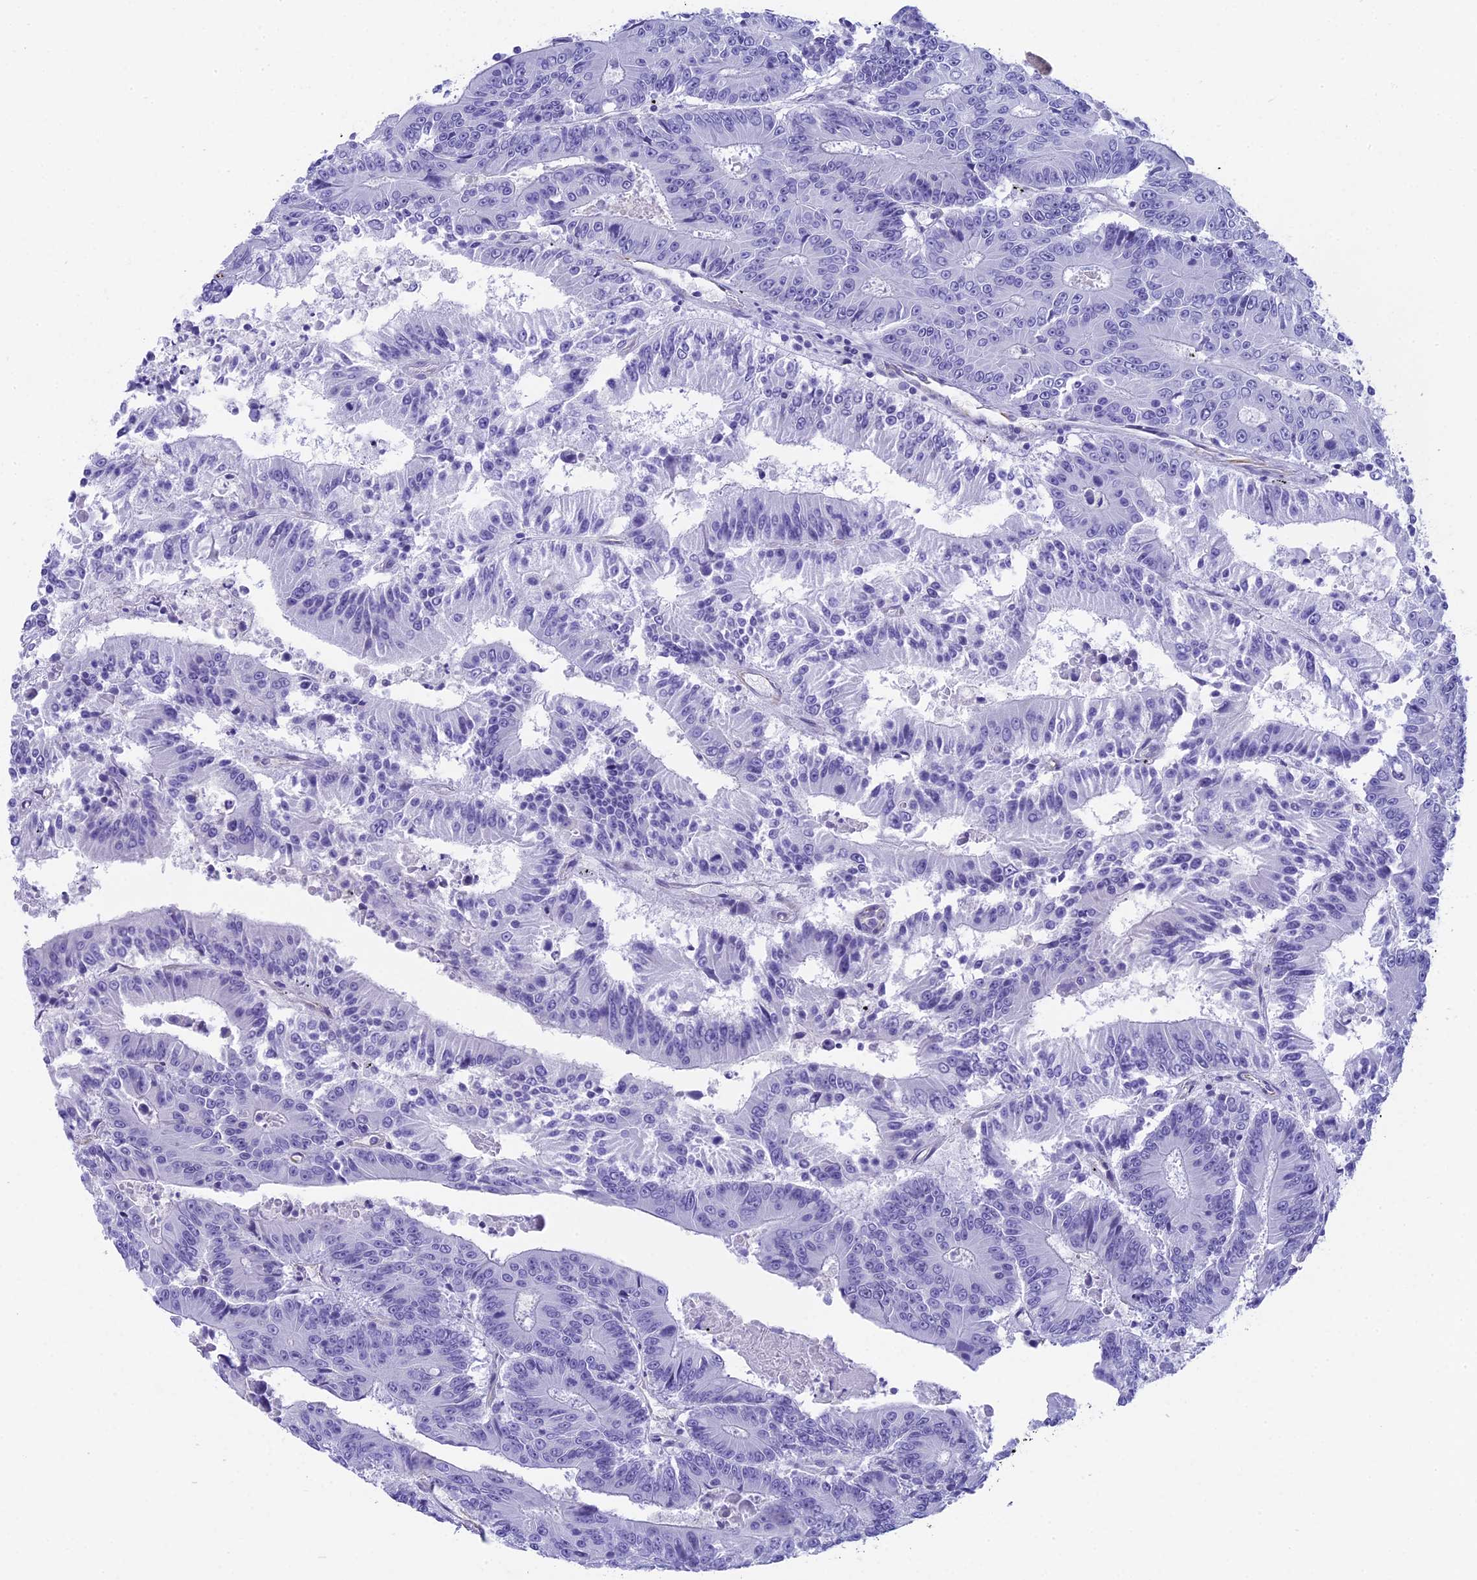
{"staining": {"intensity": "negative", "quantity": "none", "location": "none"}, "tissue": "colorectal cancer", "cell_type": "Tumor cells", "image_type": "cancer", "snomed": [{"axis": "morphology", "description": "Adenocarcinoma, NOS"}, {"axis": "topography", "description": "Colon"}], "caption": "This is a photomicrograph of IHC staining of adenocarcinoma (colorectal), which shows no staining in tumor cells.", "gene": "TACSTD2", "patient": {"sex": "male", "age": 83}}